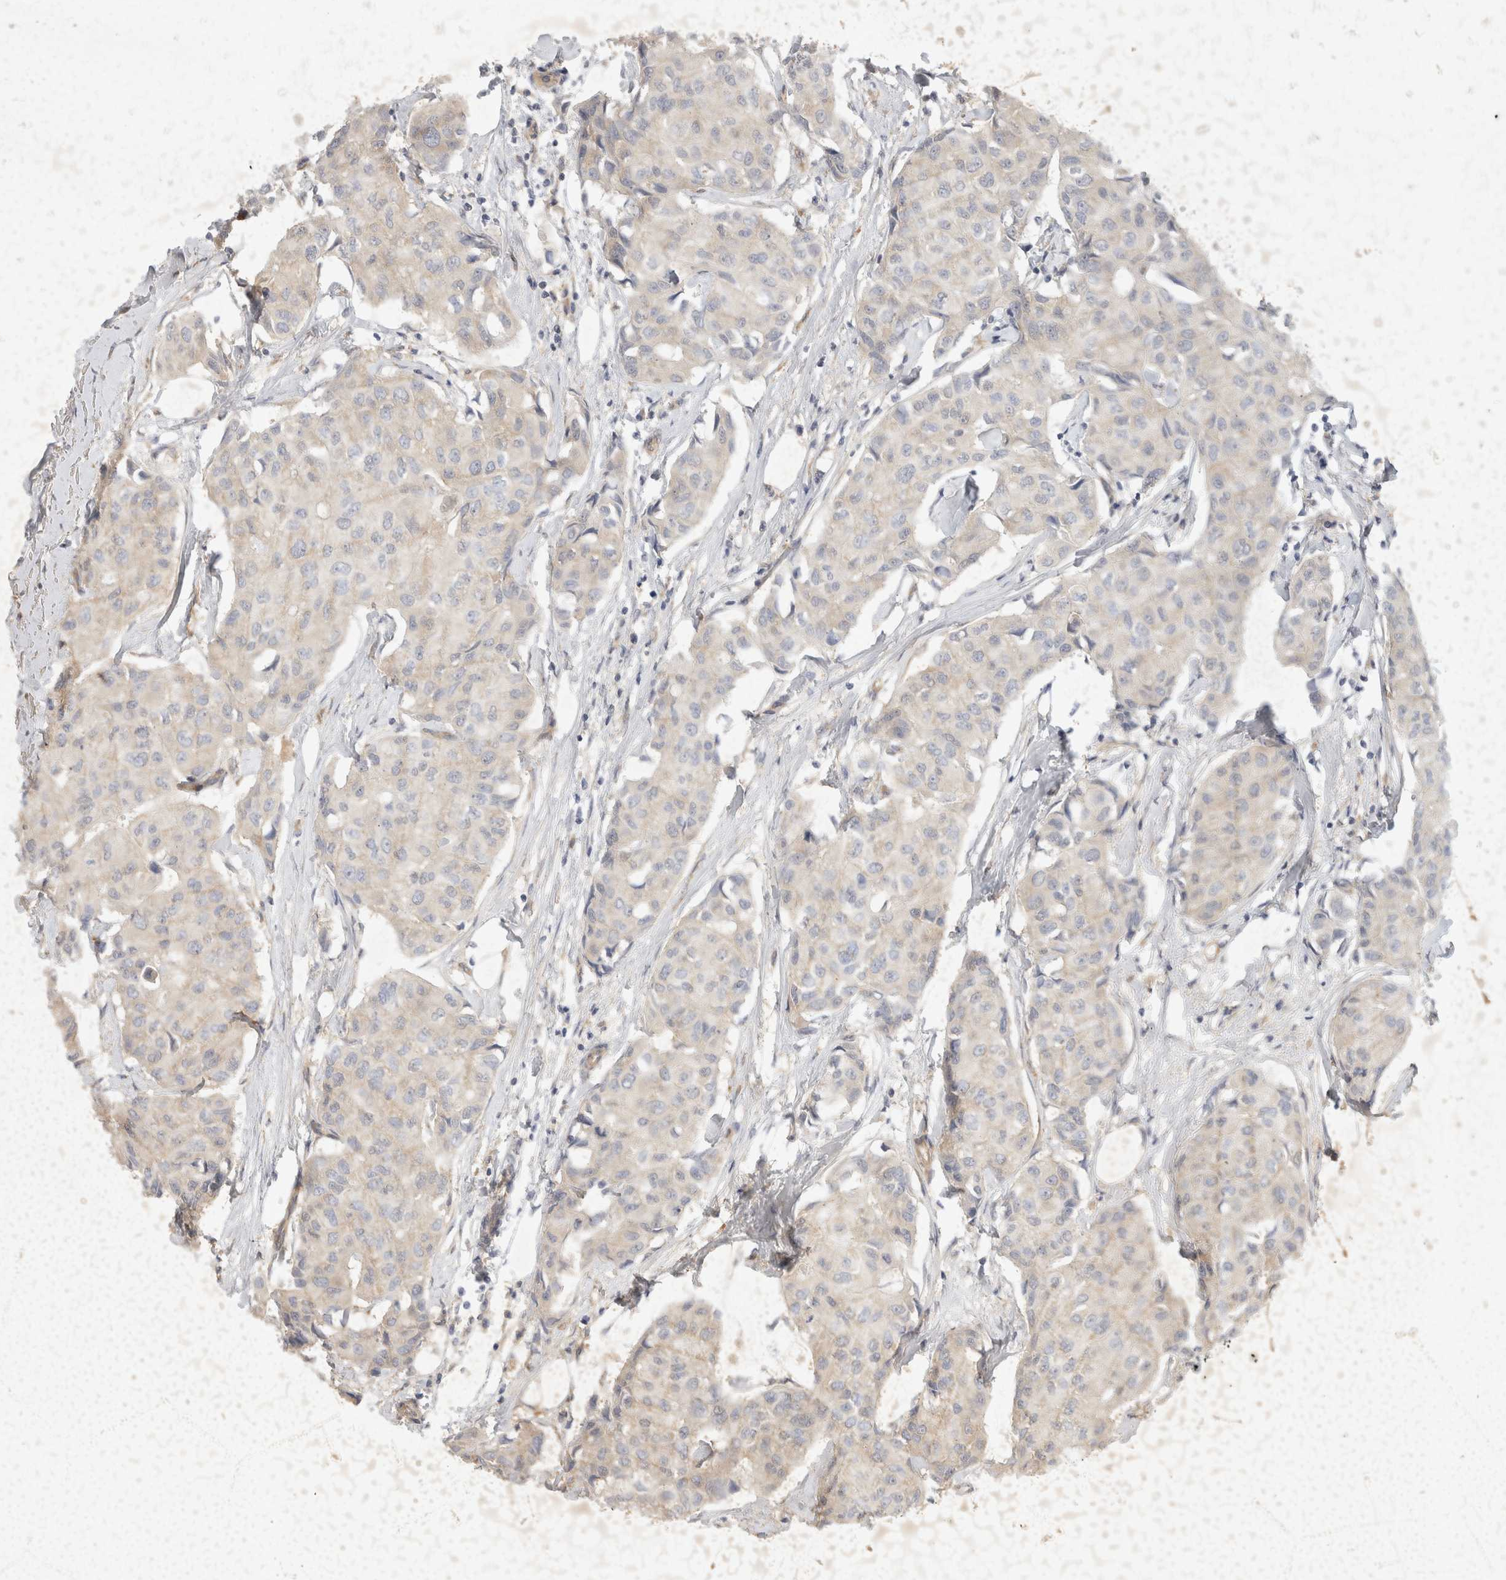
{"staining": {"intensity": "negative", "quantity": "none", "location": "none"}, "tissue": "breast cancer", "cell_type": "Tumor cells", "image_type": "cancer", "snomed": [{"axis": "morphology", "description": "Duct carcinoma"}, {"axis": "topography", "description": "Breast"}], "caption": "This is a histopathology image of IHC staining of intraductal carcinoma (breast), which shows no positivity in tumor cells. Nuclei are stained in blue.", "gene": "EIF4G3", "patient": {"sex": "female", "age": 80}}